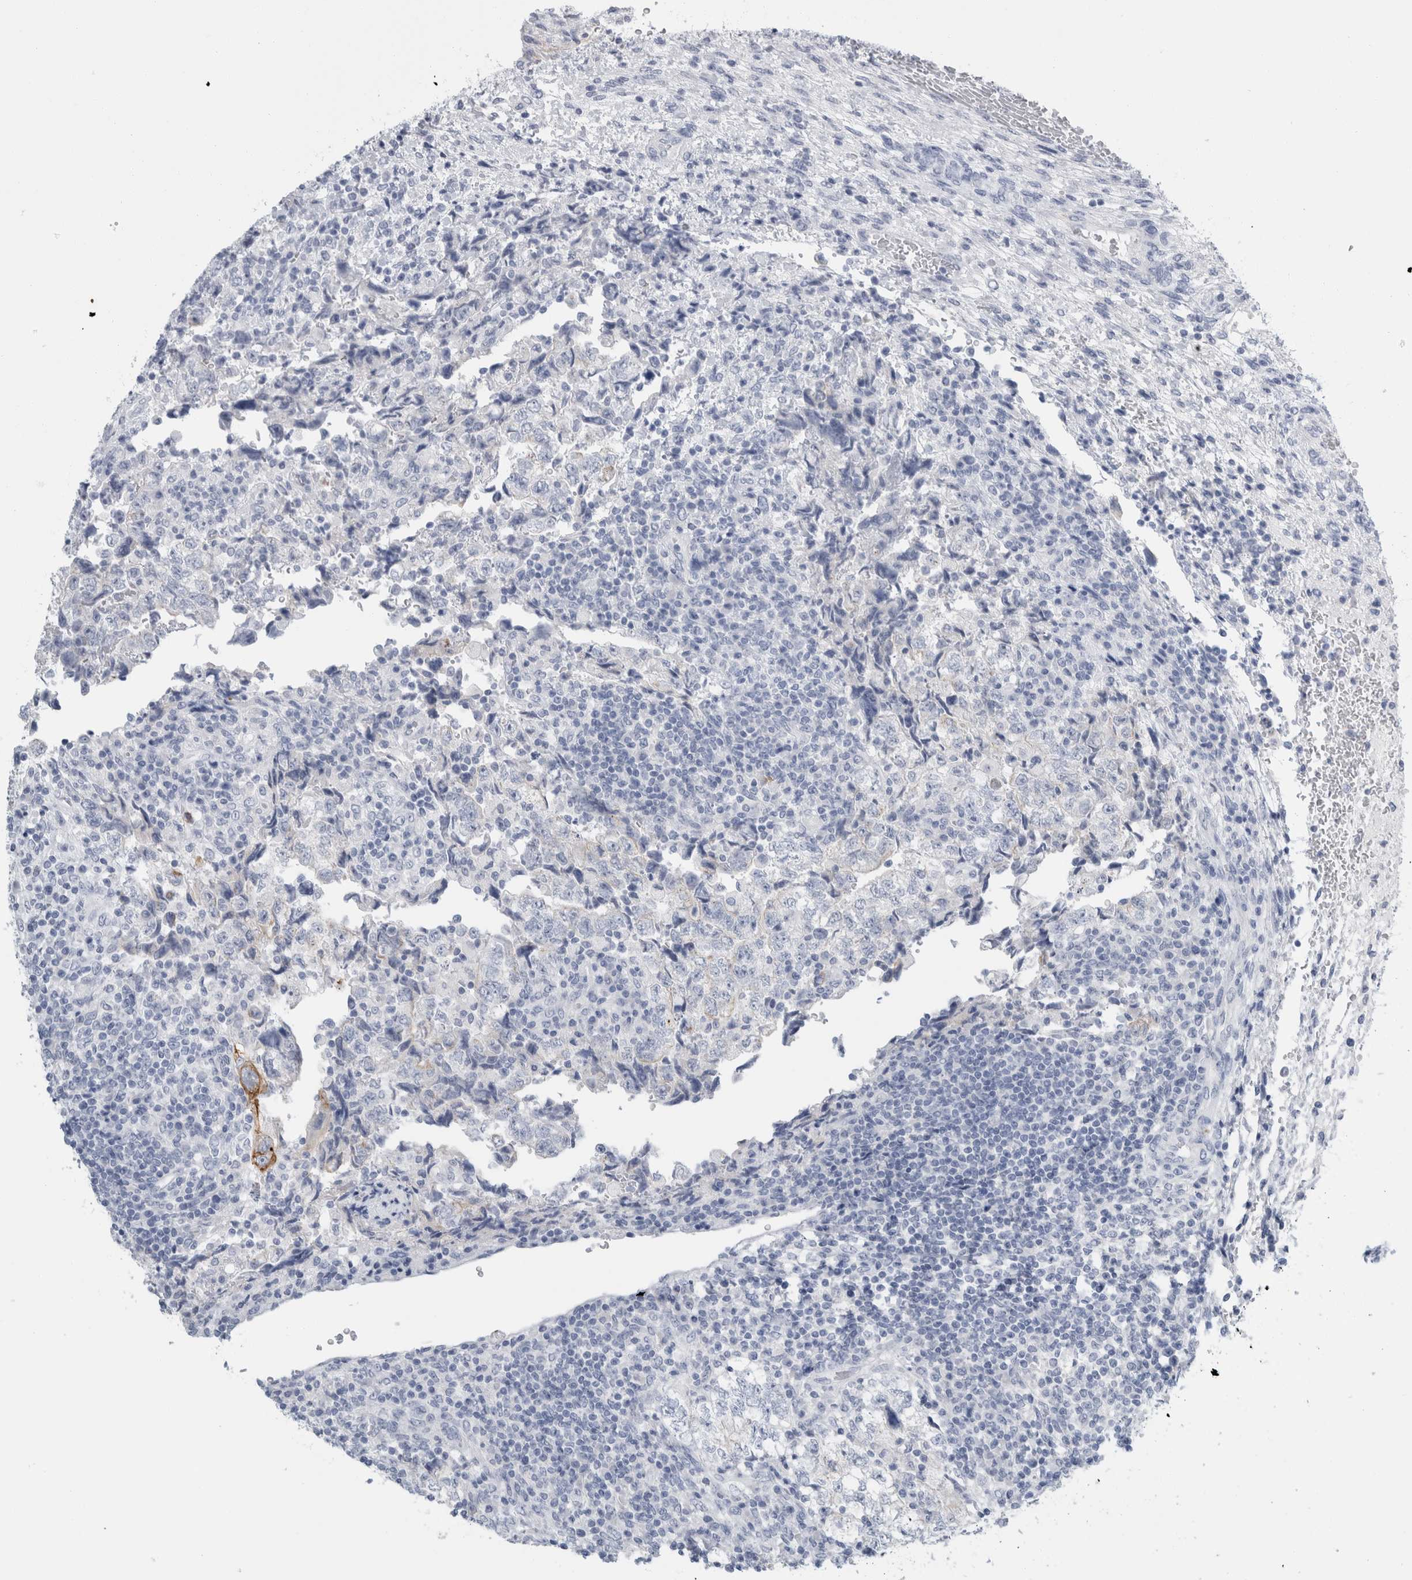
{"staining": {"intensity": "negative", "quantity": "none", "location": "none"}, "tissue": "testis cancer", "cell_type": "Tumor cells", "image_type": "cancer", "snomed": [{"axis": "morphology", "description": "Normal tissue, NOS"}, {"axis": "morphology", "description": "Carcinoma, Embryonal, NOS"}, {"axis": "topography", "description": "Testis"}], "caption": "The micrograph displays no staining of tumor cells in embryonal carcinoma (testis).", "gene": "RPH3AL", "patient": {"sex": "male", "age": 36}}